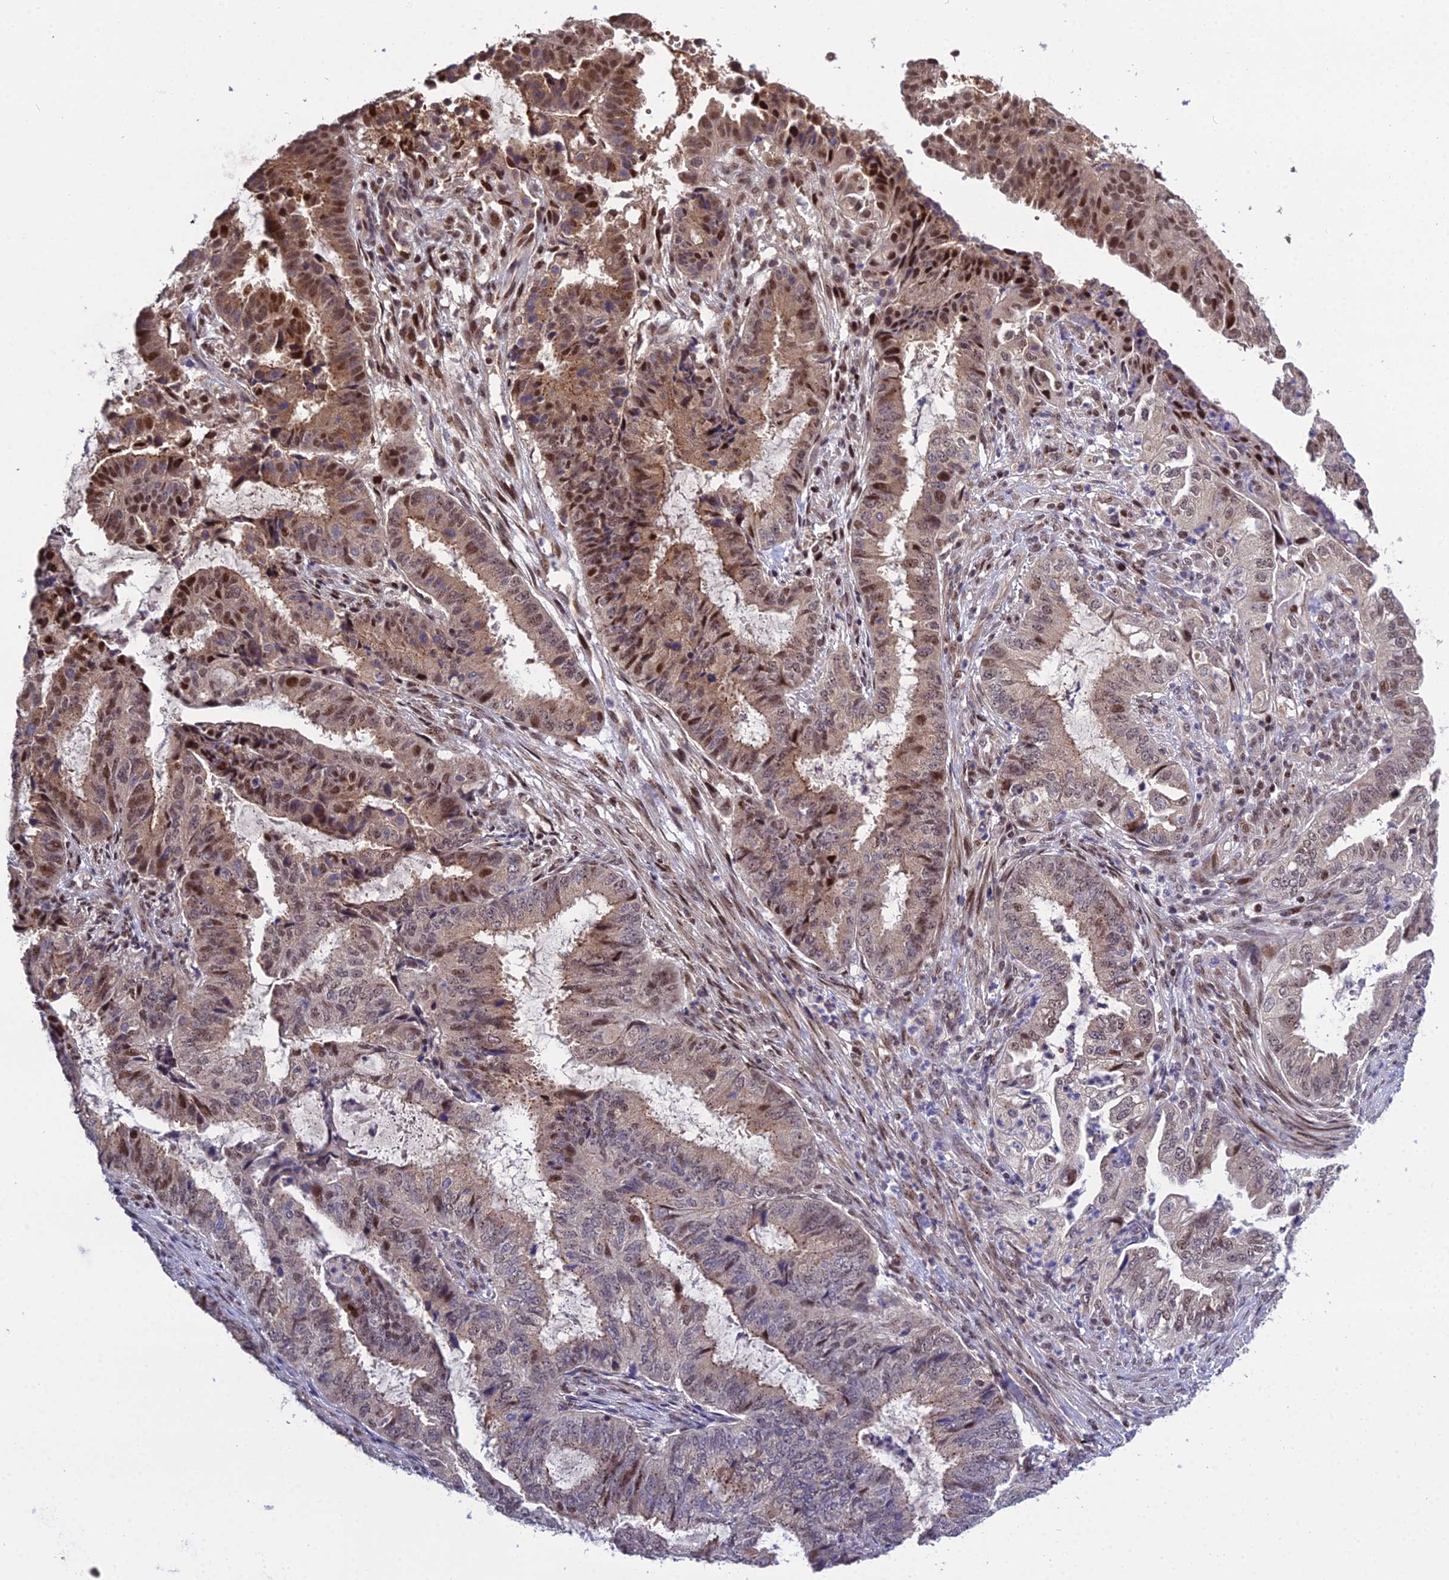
{"staining": {"intensity": "moderate", "quantity": "<25%", "location": "cytoplasmic/membranous,nuclear"}, "tissue": "endometrial cancer", "cell_type": "Tumor cells", "image_type": "cancer", "snomed": [{"axis": "morphology", "description": "Adenocarcinoma, NOS"}, {"axis": "topography", "description": "Endometrium"}], "caption": "Tumor cells reveal low levels of moderate cytoplasmic/membranous and nuclear staining in about <25% of cells in human endometrial adenocarcinoma.", "gene": "ARL2", "patient": {"sex": "female", "age": 51}}